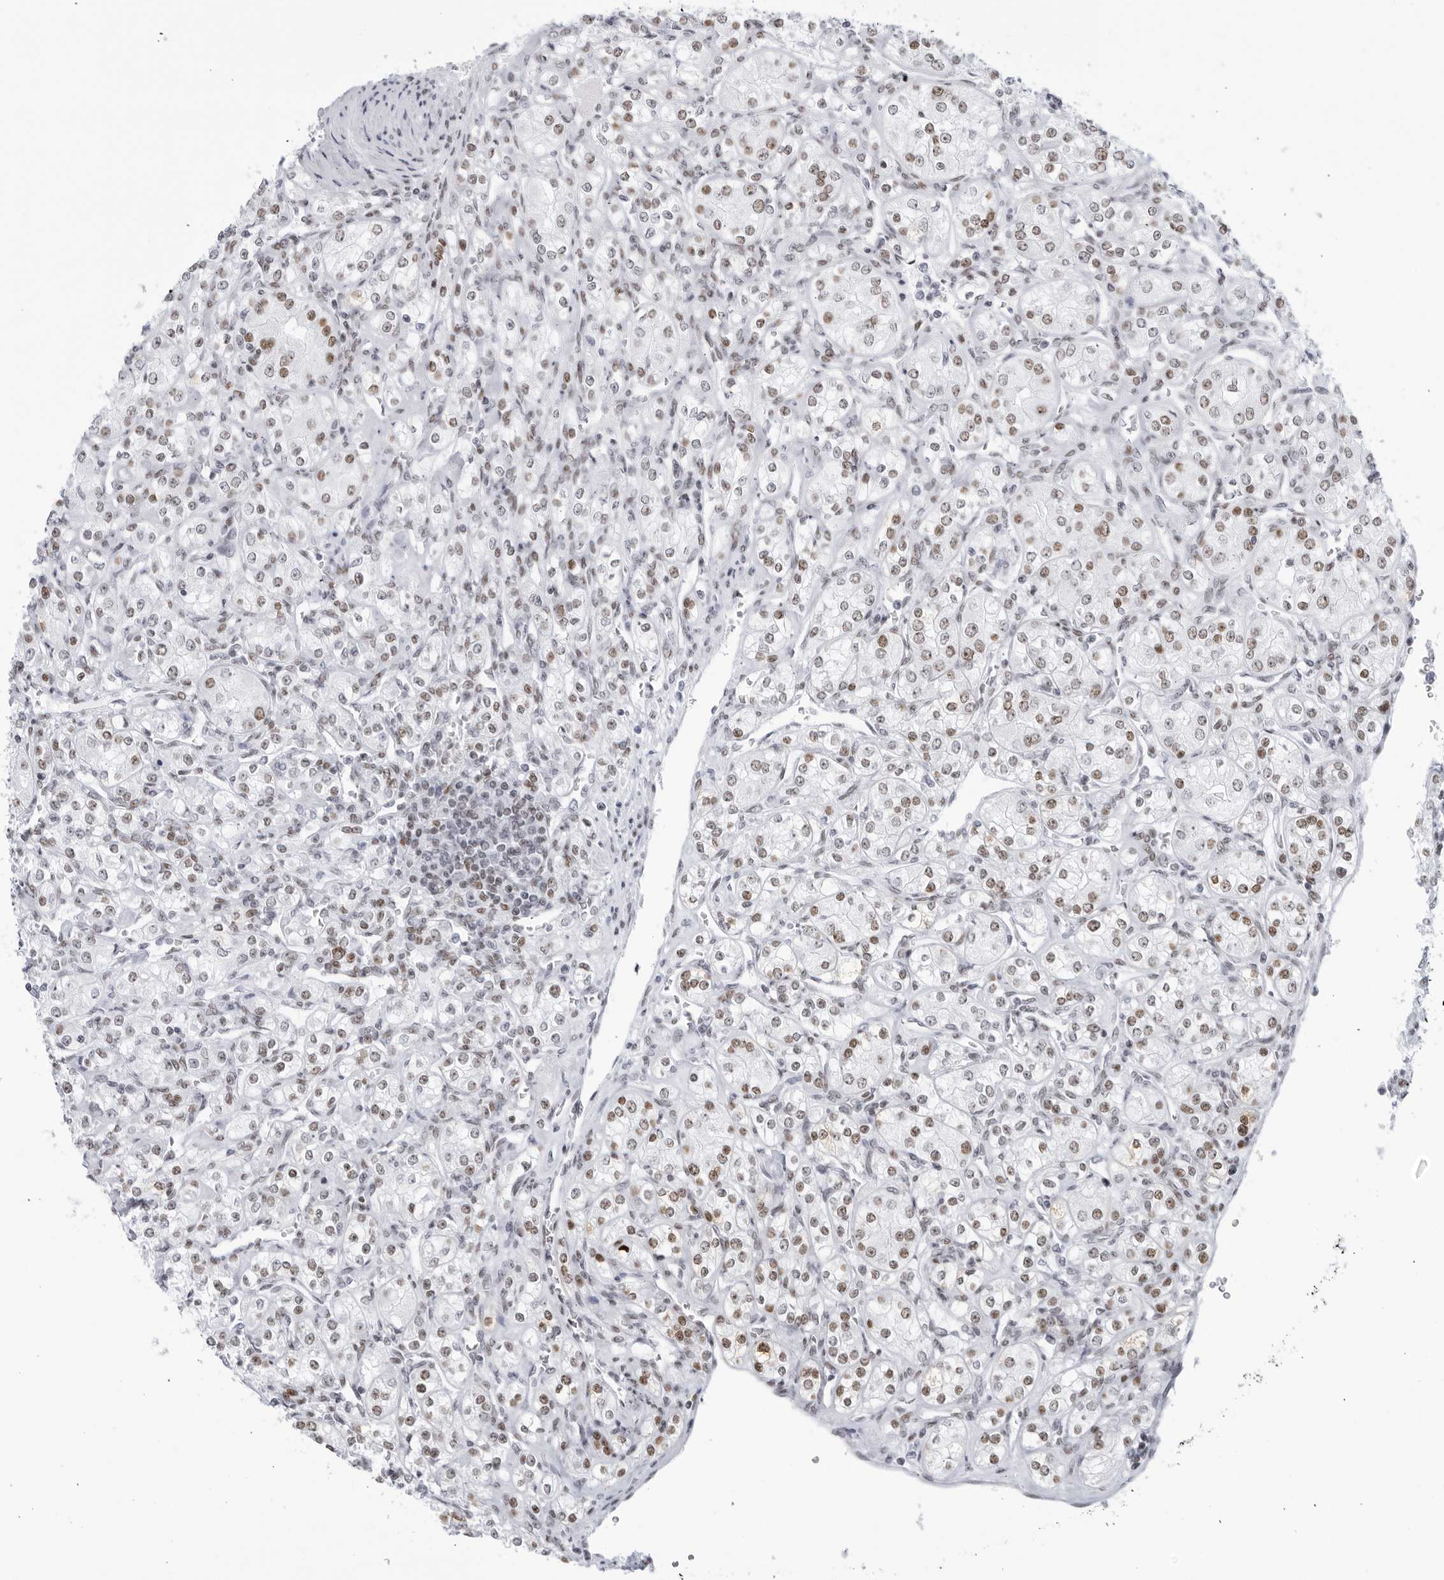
{"staining": {"intensity": "moderate", "quantity": "25%-75%", "location": "nuclear"}, "tissue": "renal cancer", "cell_type": "Tumor cells", "image_type": "cancer", "snomed": [{"axis": "morphology", "description": "Adenocarcinoma, NOS"}, {"axis": "topography", "description": "Kidney"}], "caption": "The immunohistochemical stain labels moderate nuclear staining in tumor cells of renal cancer tissue.", "gene": "HP1BP3", "patient": {"sex": "male", "age": 77}}